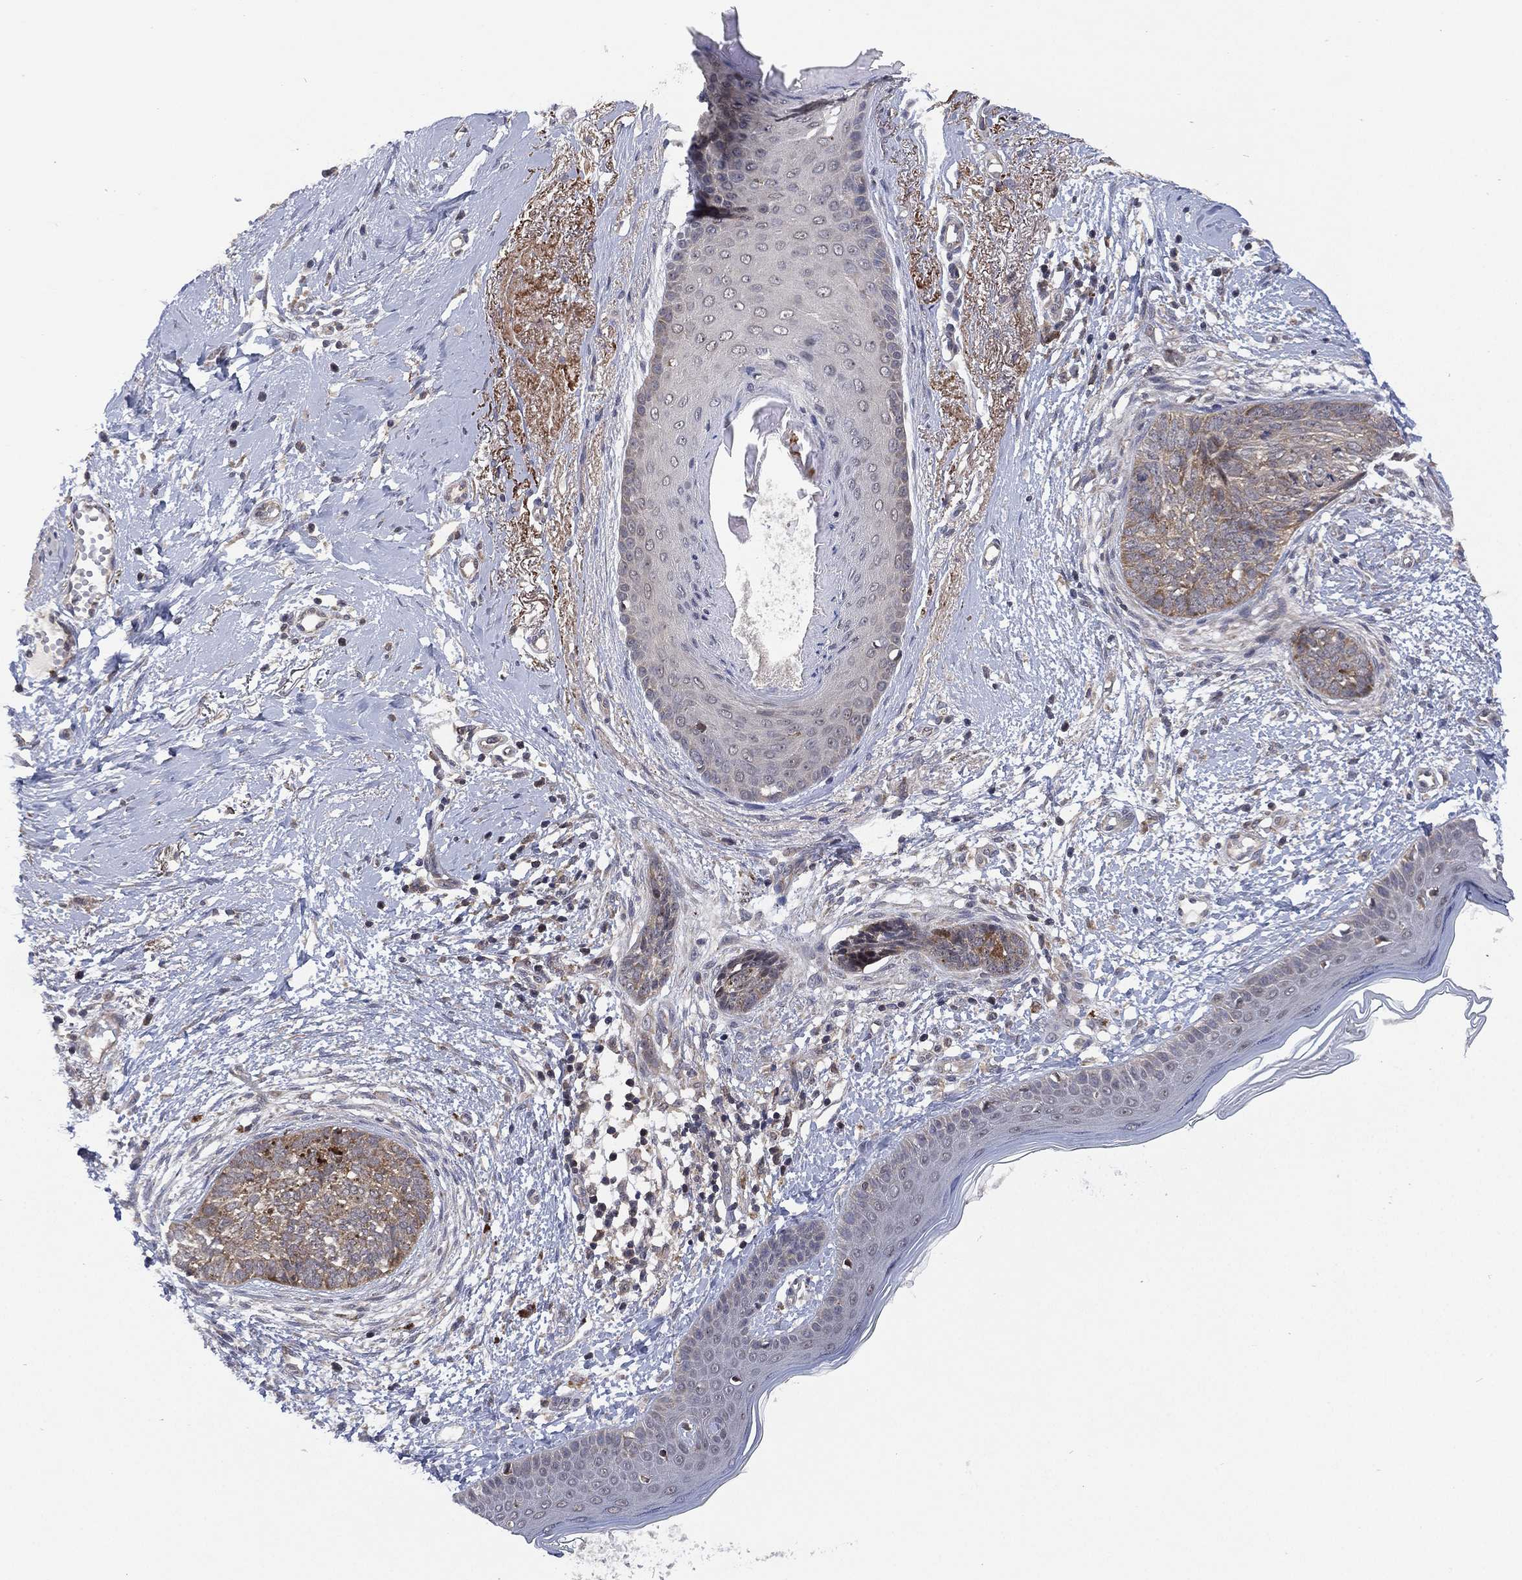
{"staining": {"intensity": "weak", "quantity": "<25%", "location": "cytoplasmic/membranous"}, "tissue": "skin cancer", "cell_type": "Tumor cells", "image_type": "cancer", "snomed": [{"axis": "morphology", "description": "Normal tissue, NOS"}, {"axis": "morphology", "description": "Basal cell carcinoma"}, {"axis": "topography", "description": "Skin"}], "caption": "An immunohistochemistry (IHC) image of skin basal cell carcinoma is shown. There is no staining in tumor cells of skin basal cell carcinoma. (Brightfield microscopy of DAB immunohistochemistry at high magnification).", "gene": "SELENOO", "patient": {"sex": "male", "age": 84}}